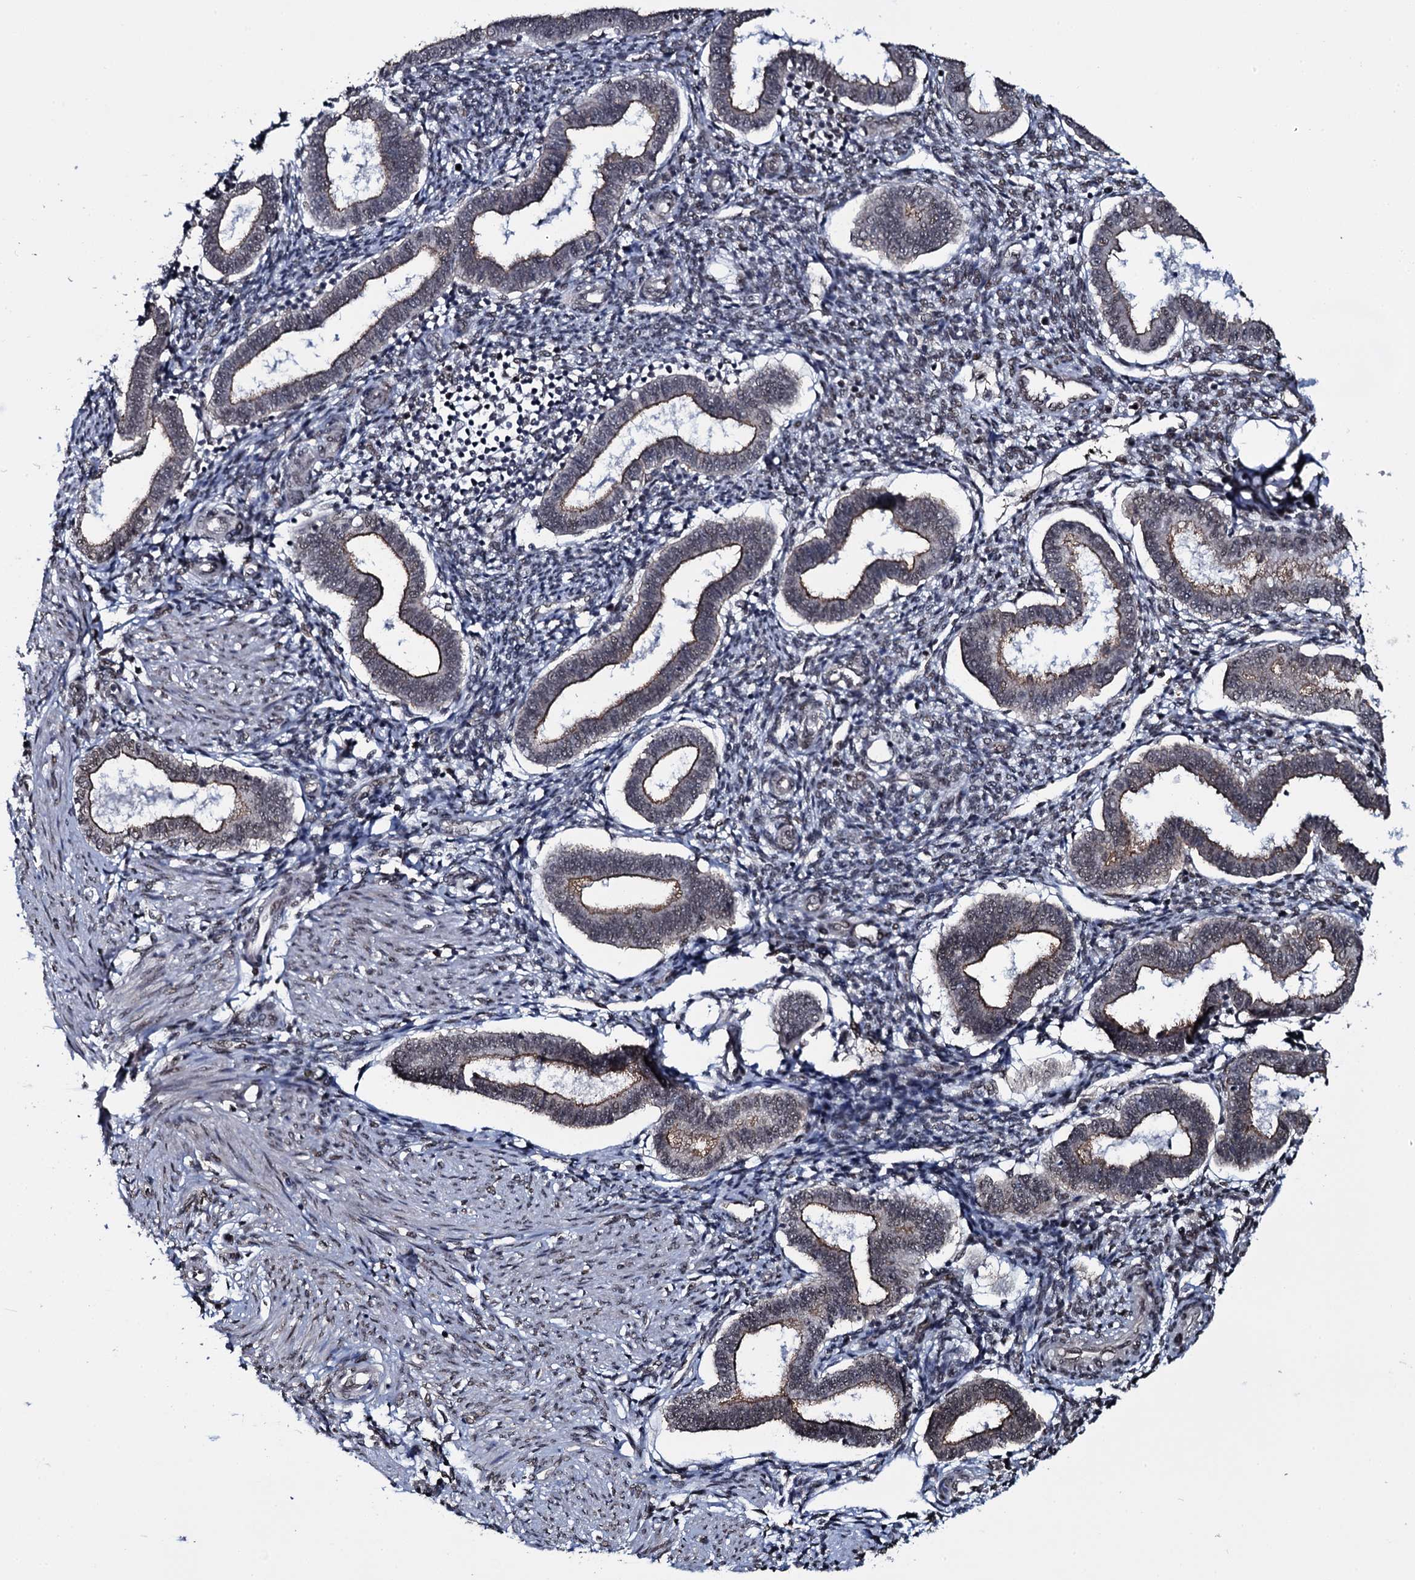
{"staining": {"intensity": "moderate", "quantity": "<25%", "location": "cytoplasmic/membranous"}, "tissue": "endometrium", "cell_type": "Cells in endometrial stroma", "image_type": "normal", "snomed": [{"axis": "morphology", "description": "Normal tissue, NOS"}, {"axis": "topography", "description": "Endometrium"}], "caption": "A low amount of moderate cytoplasmic/membranous staining is present in about <25% of cells in endometrial stroma in unremarkable endometrium.", "gene": "SH2D4B", "patient": {"sex": "female", "age": 24}}